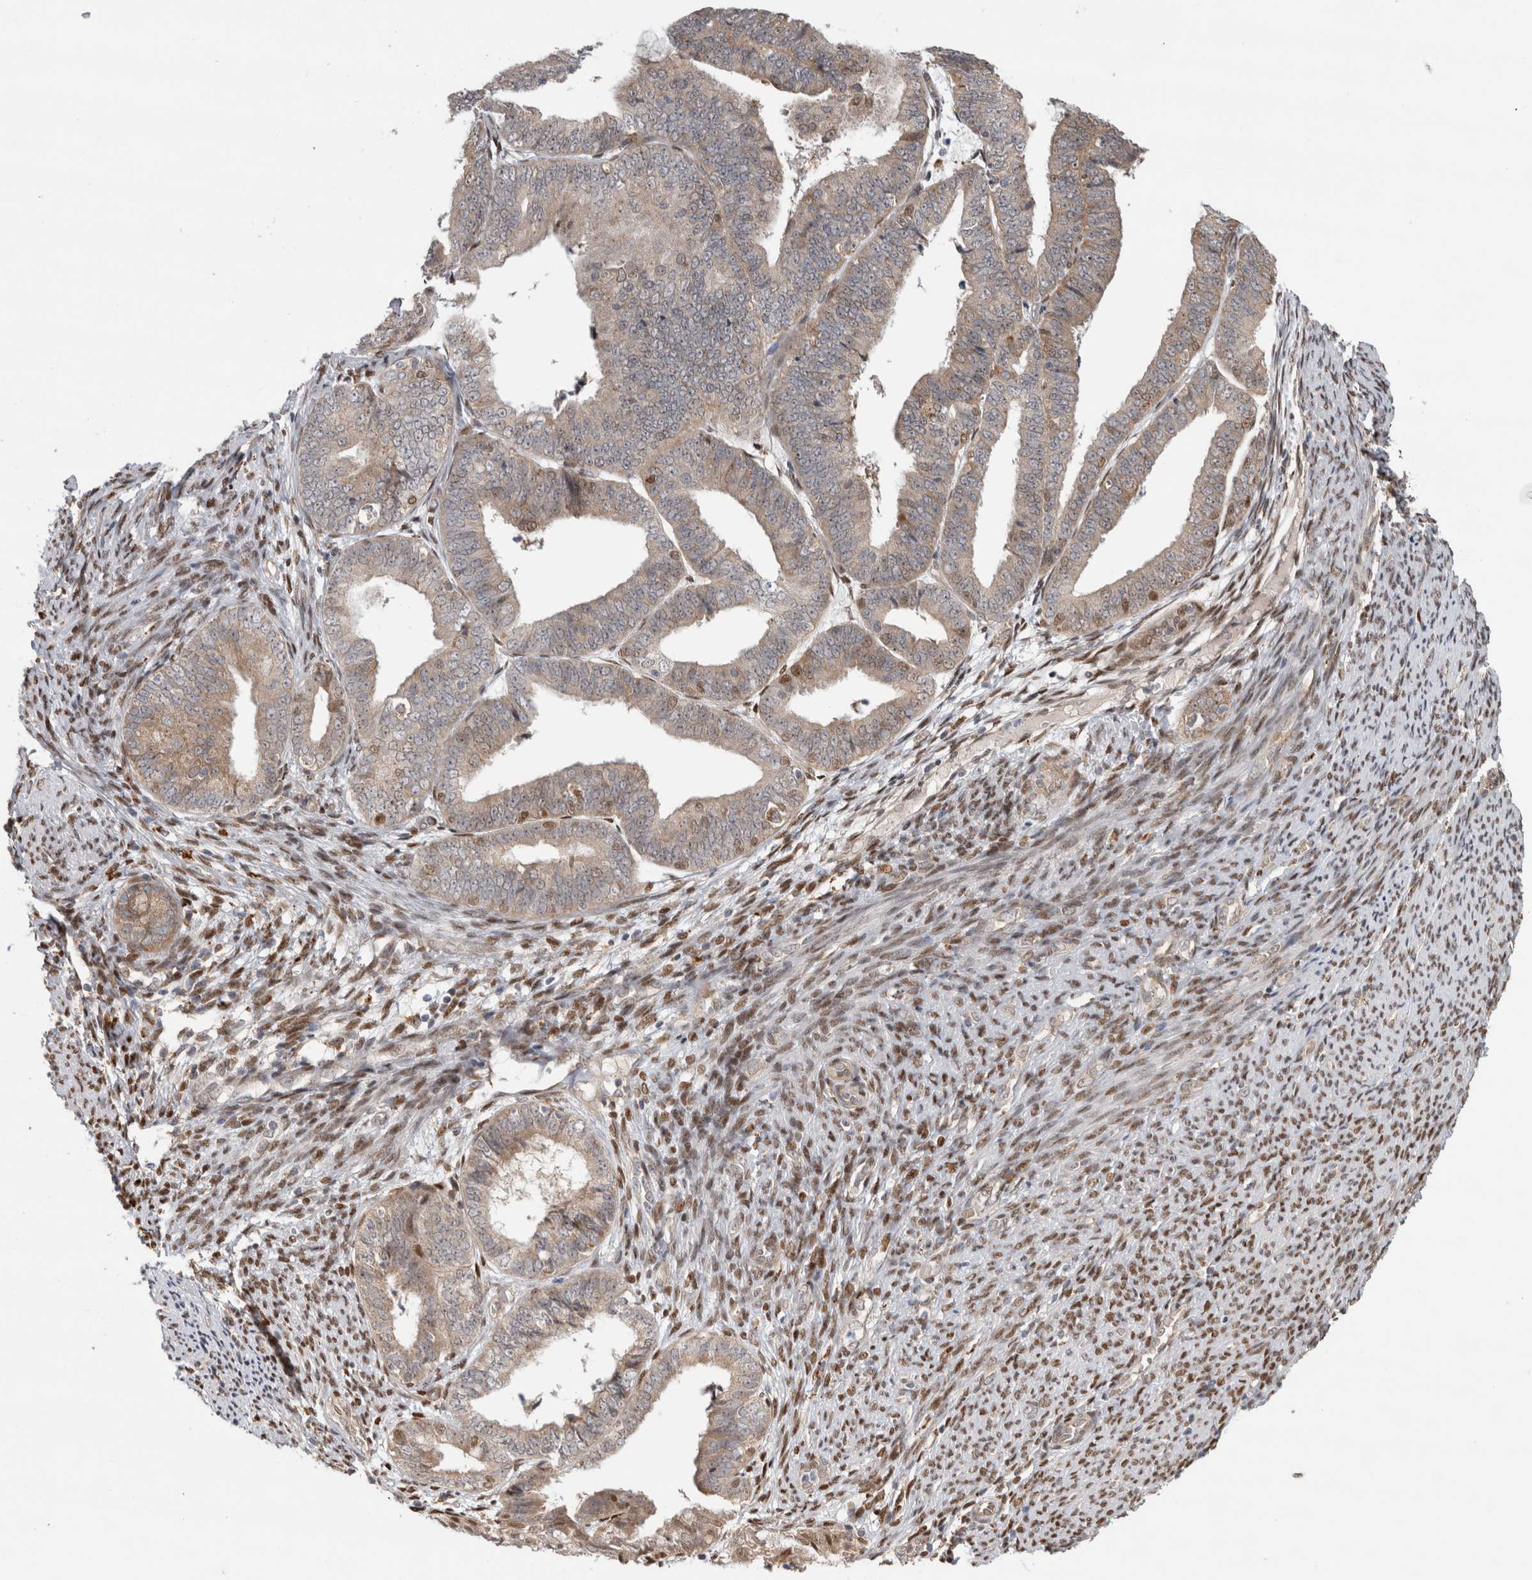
{"staining": {"intensity": "weak", "quantity": ">75%", "location": "cytoplasmic/membranous,nuclear"}, "tissue": "endometrial cancer", "cell_type": "Tumor cells", "image_type": "cancer", "snomed": [{"axis": "morphology", "description": "Adenocarcinoma, NOS"}, {"axis": "topography", "description": "Endometrium"}], "caption": "There is low levels of weak cytoplasmic/membranous and nuclear staining in tumor cells of adenocarcinoma (endometrial), as demonstrated by immunohistochemical staining (brown color).", "gene": "NAB2", "patient": {"sex": "female", "age": 63}}